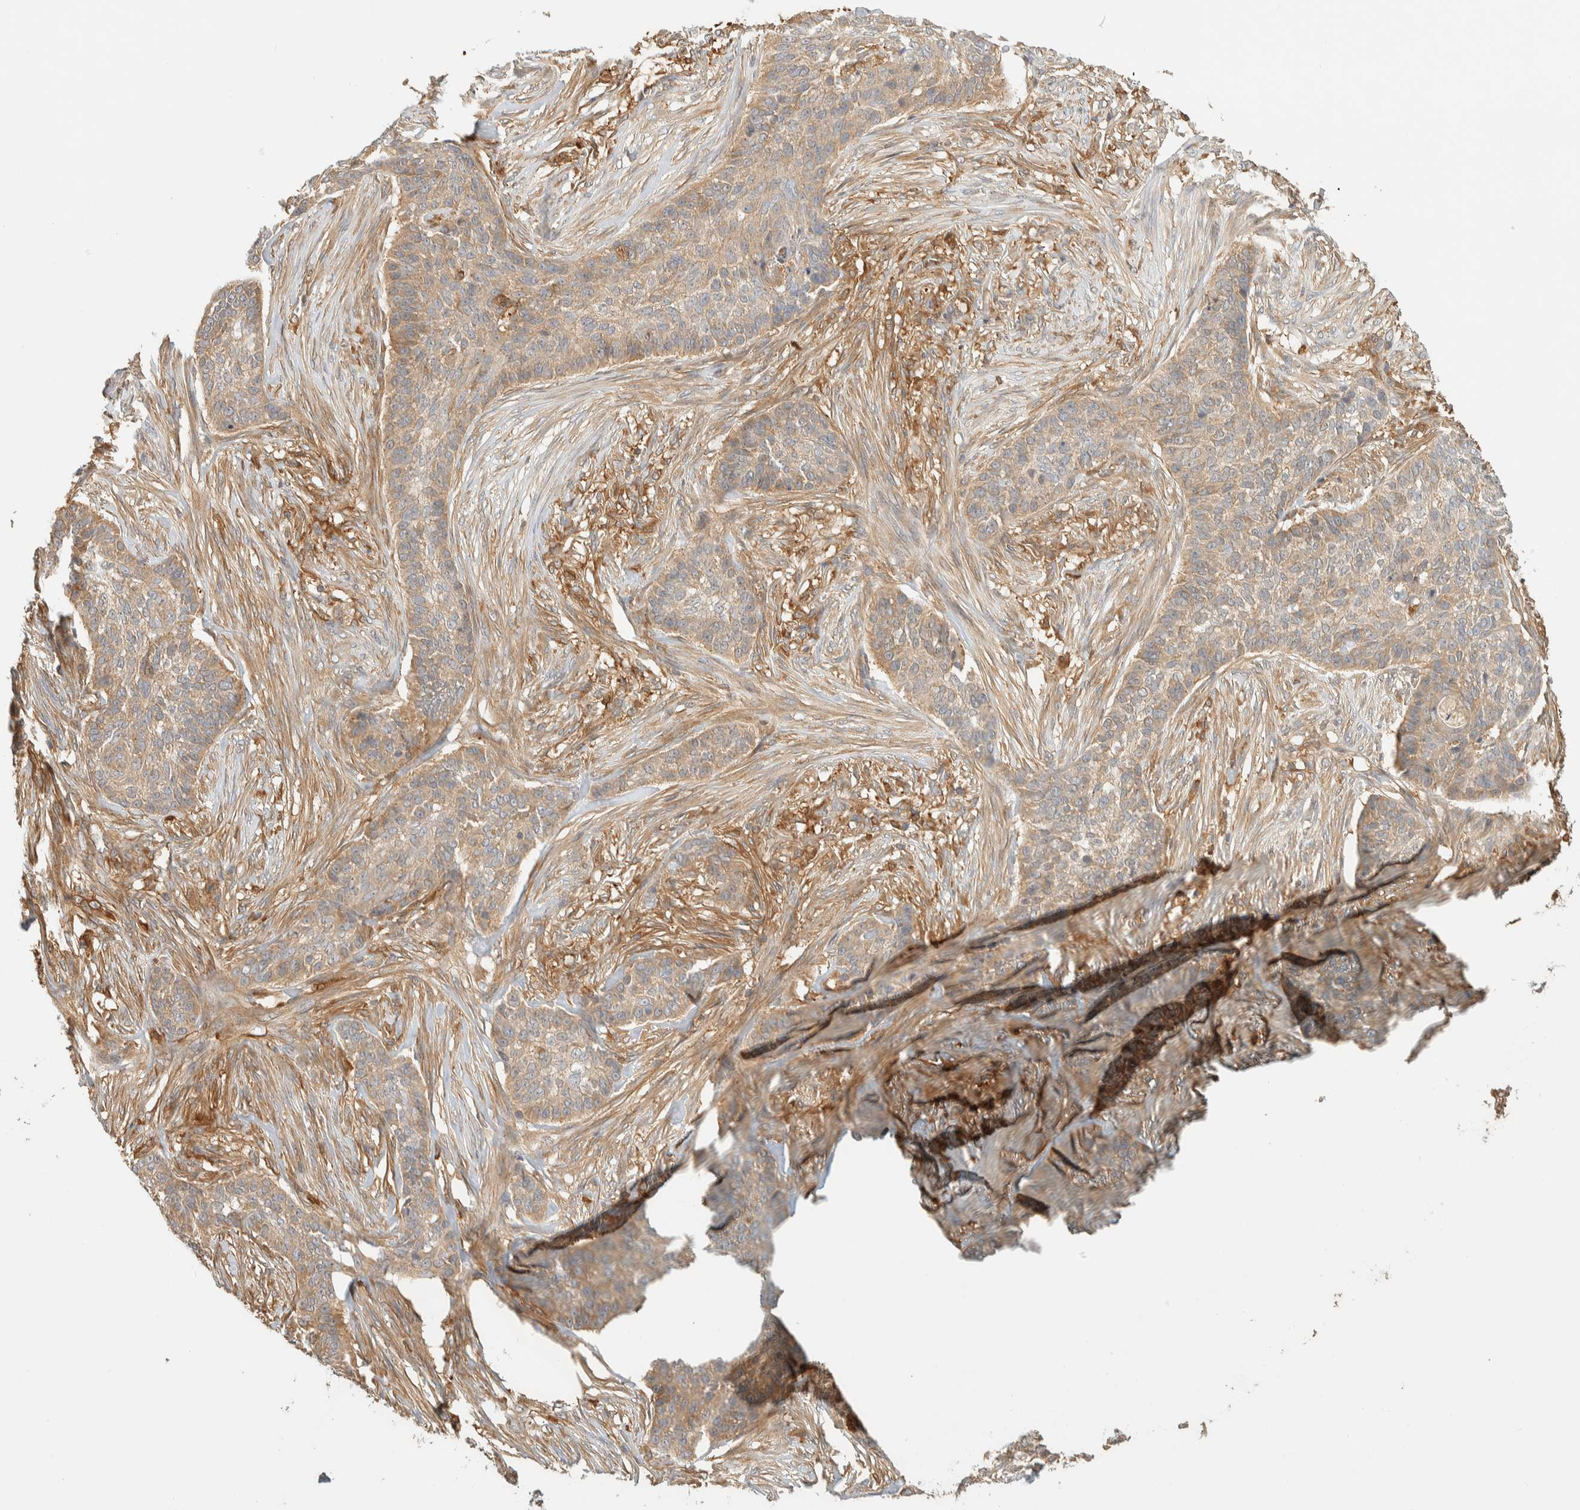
{"staining": {"intensity": "weak", "quantity": ">75%", "location": "cytoplasmic/membranous"}, "tissue": "skin cancer", "cell_type": "Tumor cells", "image_type": "cancer", "snomed": [{"axis": "morphology", "description": "Basal cell carcinoma"}, {"axis": "topography", "description": "Skin"}], "caption": "This photomicrograph reveals basal cell carcinoma (skin) stained with IHC to label a protein in brown. The cytoplasmic/membranous of tumor cells show weak positivity for the protein. Nuclei are counter-stained blue.", "gene": "TMEM192", "patient": {"sex": "male", "age": 85}}